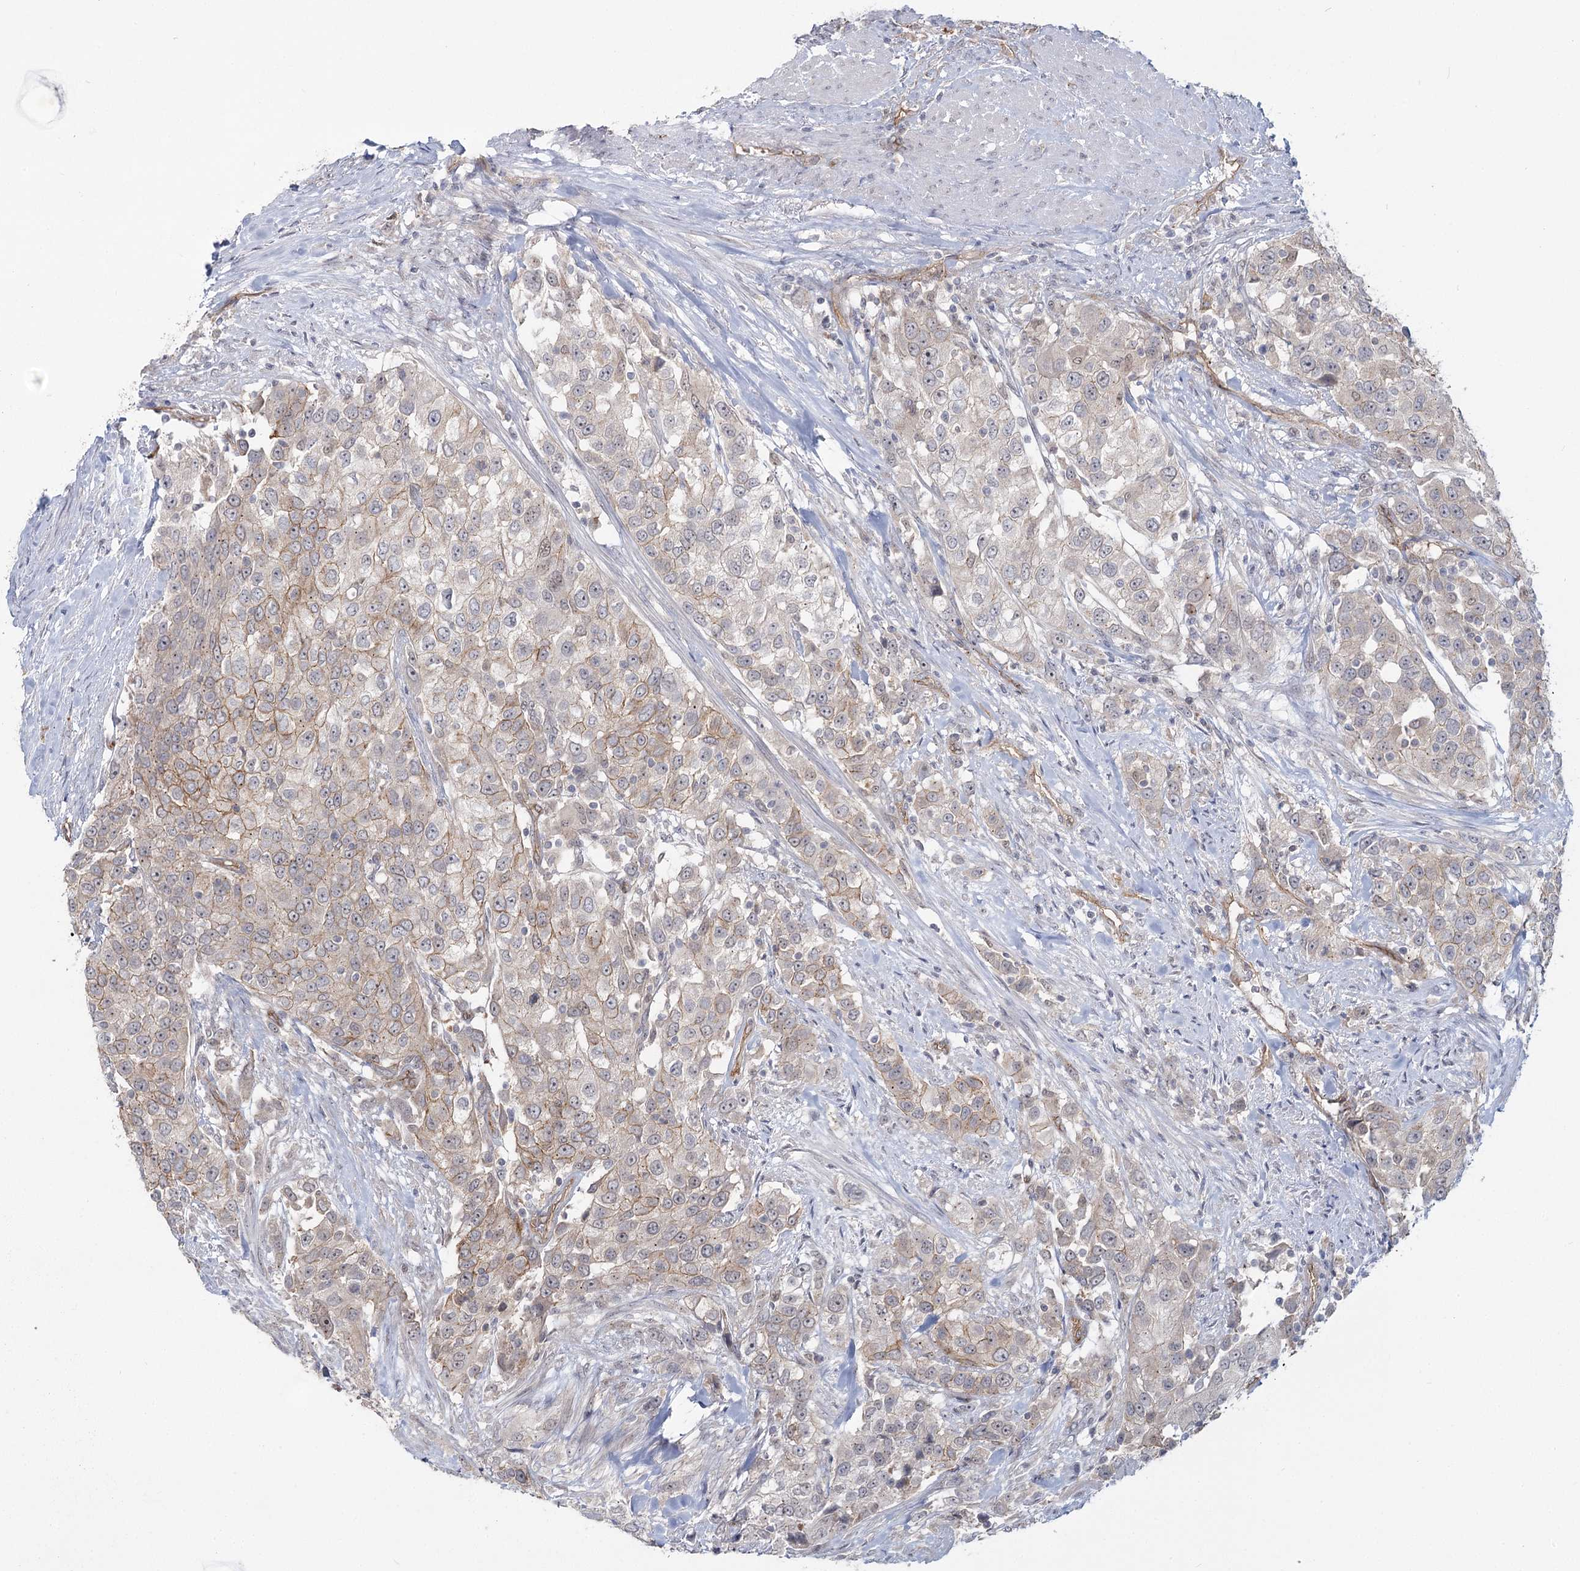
{"staining": {"intensity": "weak", "quantity": "<25%", "location": "cytoplasmic/membranous"}, "tissue": "urothelial cancer", "cell_type": "Tumor cells", "image_type": "cancer", "snomed": [{"axis": "morphology", "description": "Urothelial carcinoma, High grade"}, {"axis": "topography", "description": "Urinary bladder"}], "caption": "IHC of urothelial cancer exhibits no staining in tumor cells. (IHC, brightfield microscopy, high magnification).", "gene": "RPP14", "patient": {"sex": "female", "age": 80}}